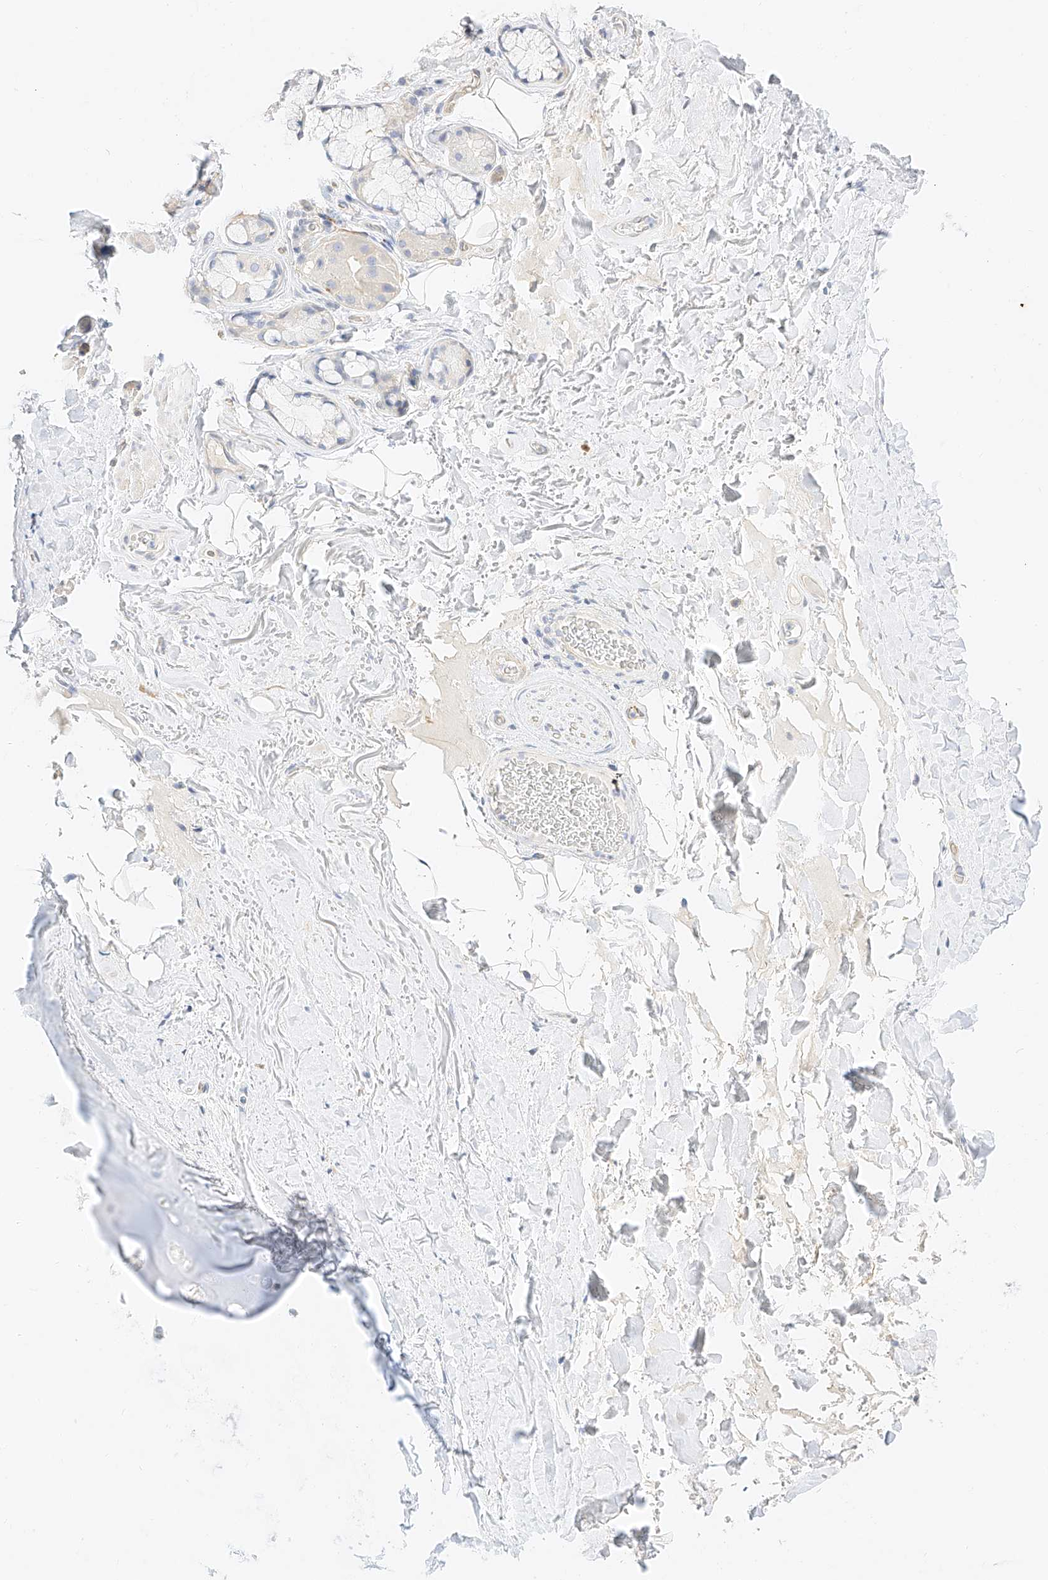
{"staining": {"intensity": "negative", "quantity": "none", "location": "none"}, "tissue": "adipose tissue", "cell_type": "Adipocytes", "image_type": "normal", "snomed": [{"axis": "morphology", "description": "Normal tissue, NOS"}, {"axis": "topography", "description": "Cartilage tissue"}], "caption": "Immunohistochemistry (IHC) image of normal adipose tissue: human adipose tissue stained with DAB shows no significant protein staining in adipocytes. (Brightfield microscopy of DAB (3,3'-diaminobenzidine) IHC at high magnification).", "gene": "CDCP2", "patient": {"sex": "female", "age": 63}}